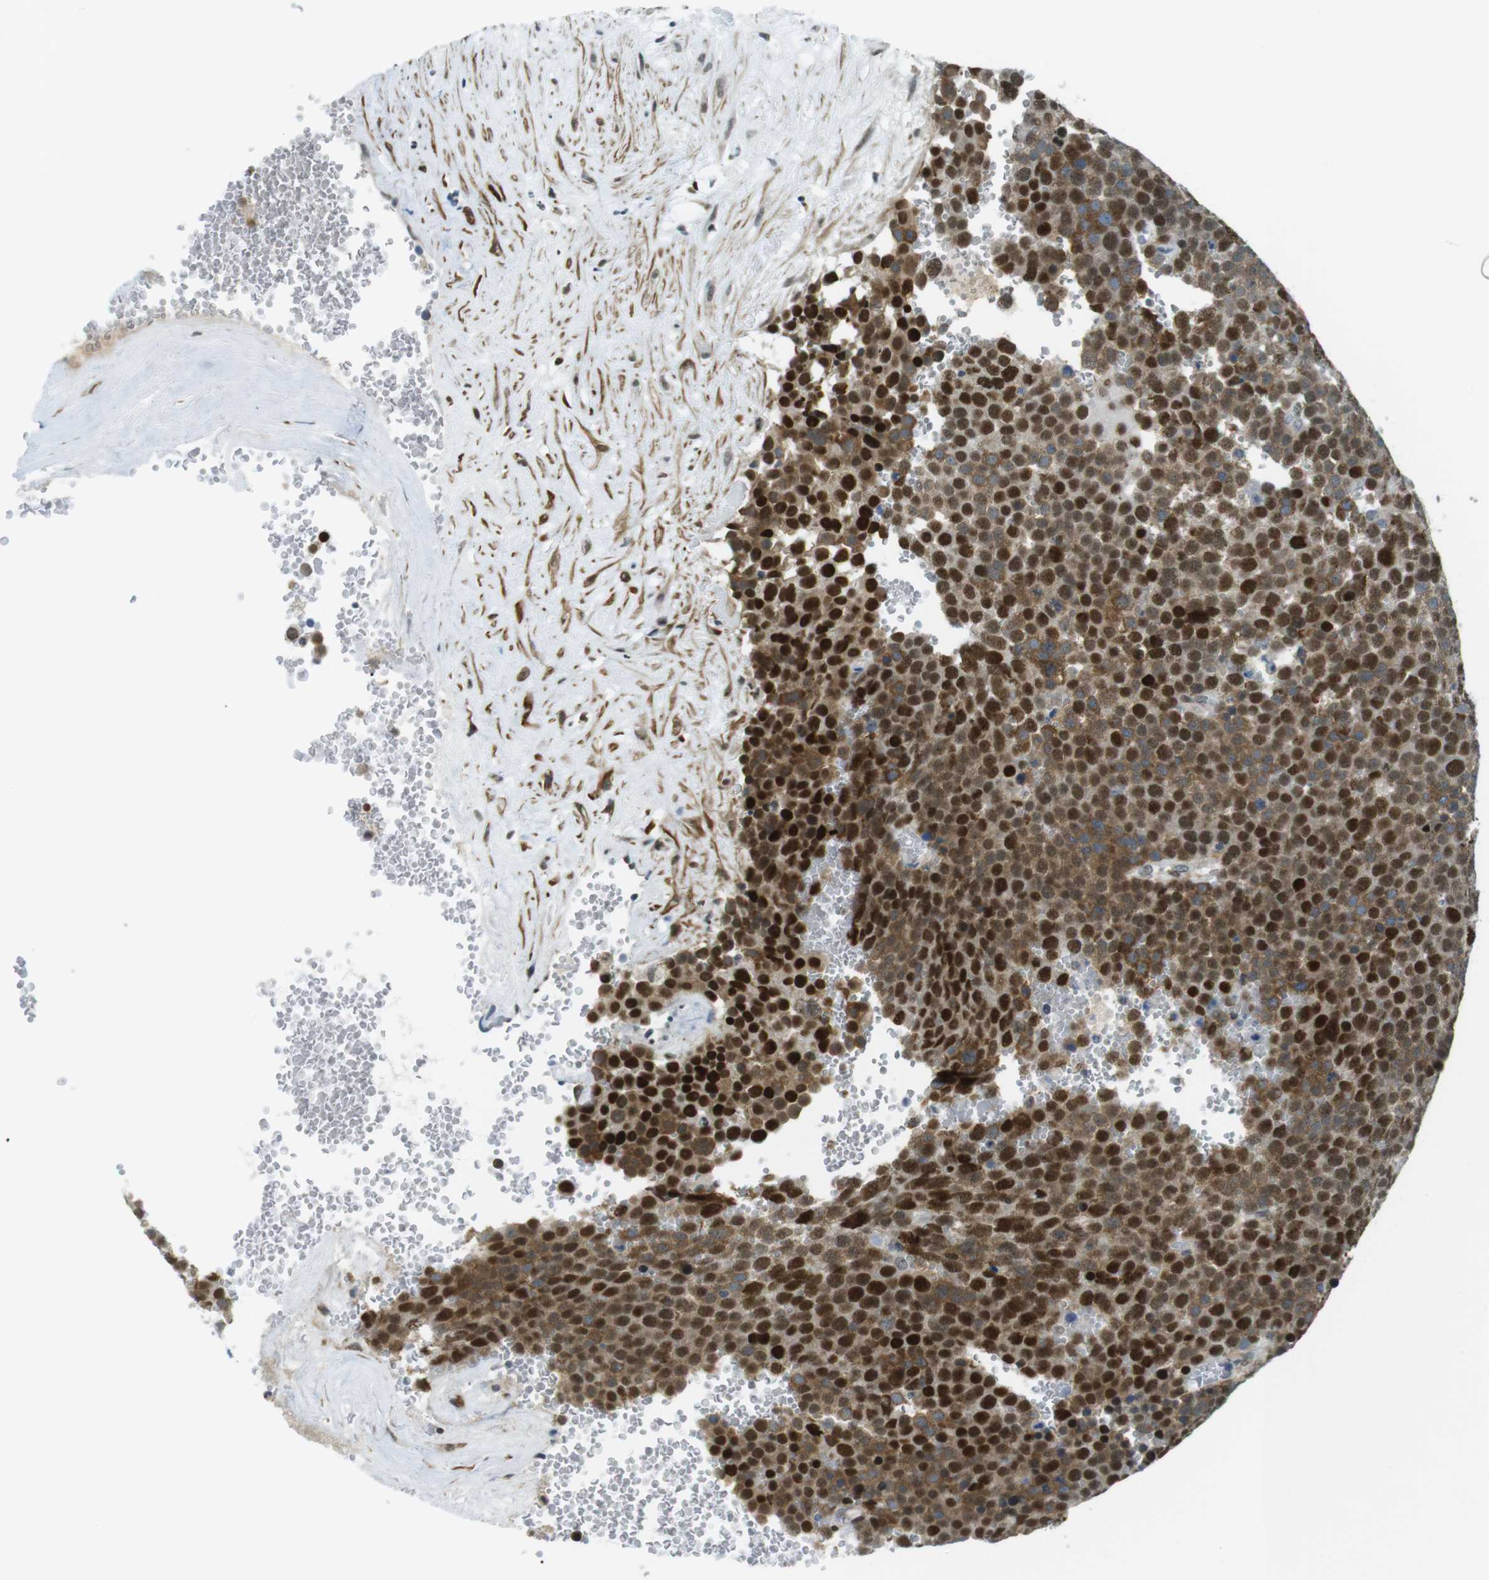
{"staining": {"intensity": "strong", "quantity": ">75%", "location": "cytoplasmic/membranous,nuclear"}, "tissue": "testis cancer", "cell_type": "Tumor cells", "image_type": "cancer", "snomed": [{"axis": "morphology", "description": "Seminoma, NOS"}, {"axis": "topography", "description": "Testis"}], "caption": "Immunohistochemistry of human seminoma (testis) exhibits high levels of strong cytoplasmic/membranous and nuclear positivity in about >75% of tumor cells.", "gene": "USP7", "patient": {"sex": "male", "age": 71}}